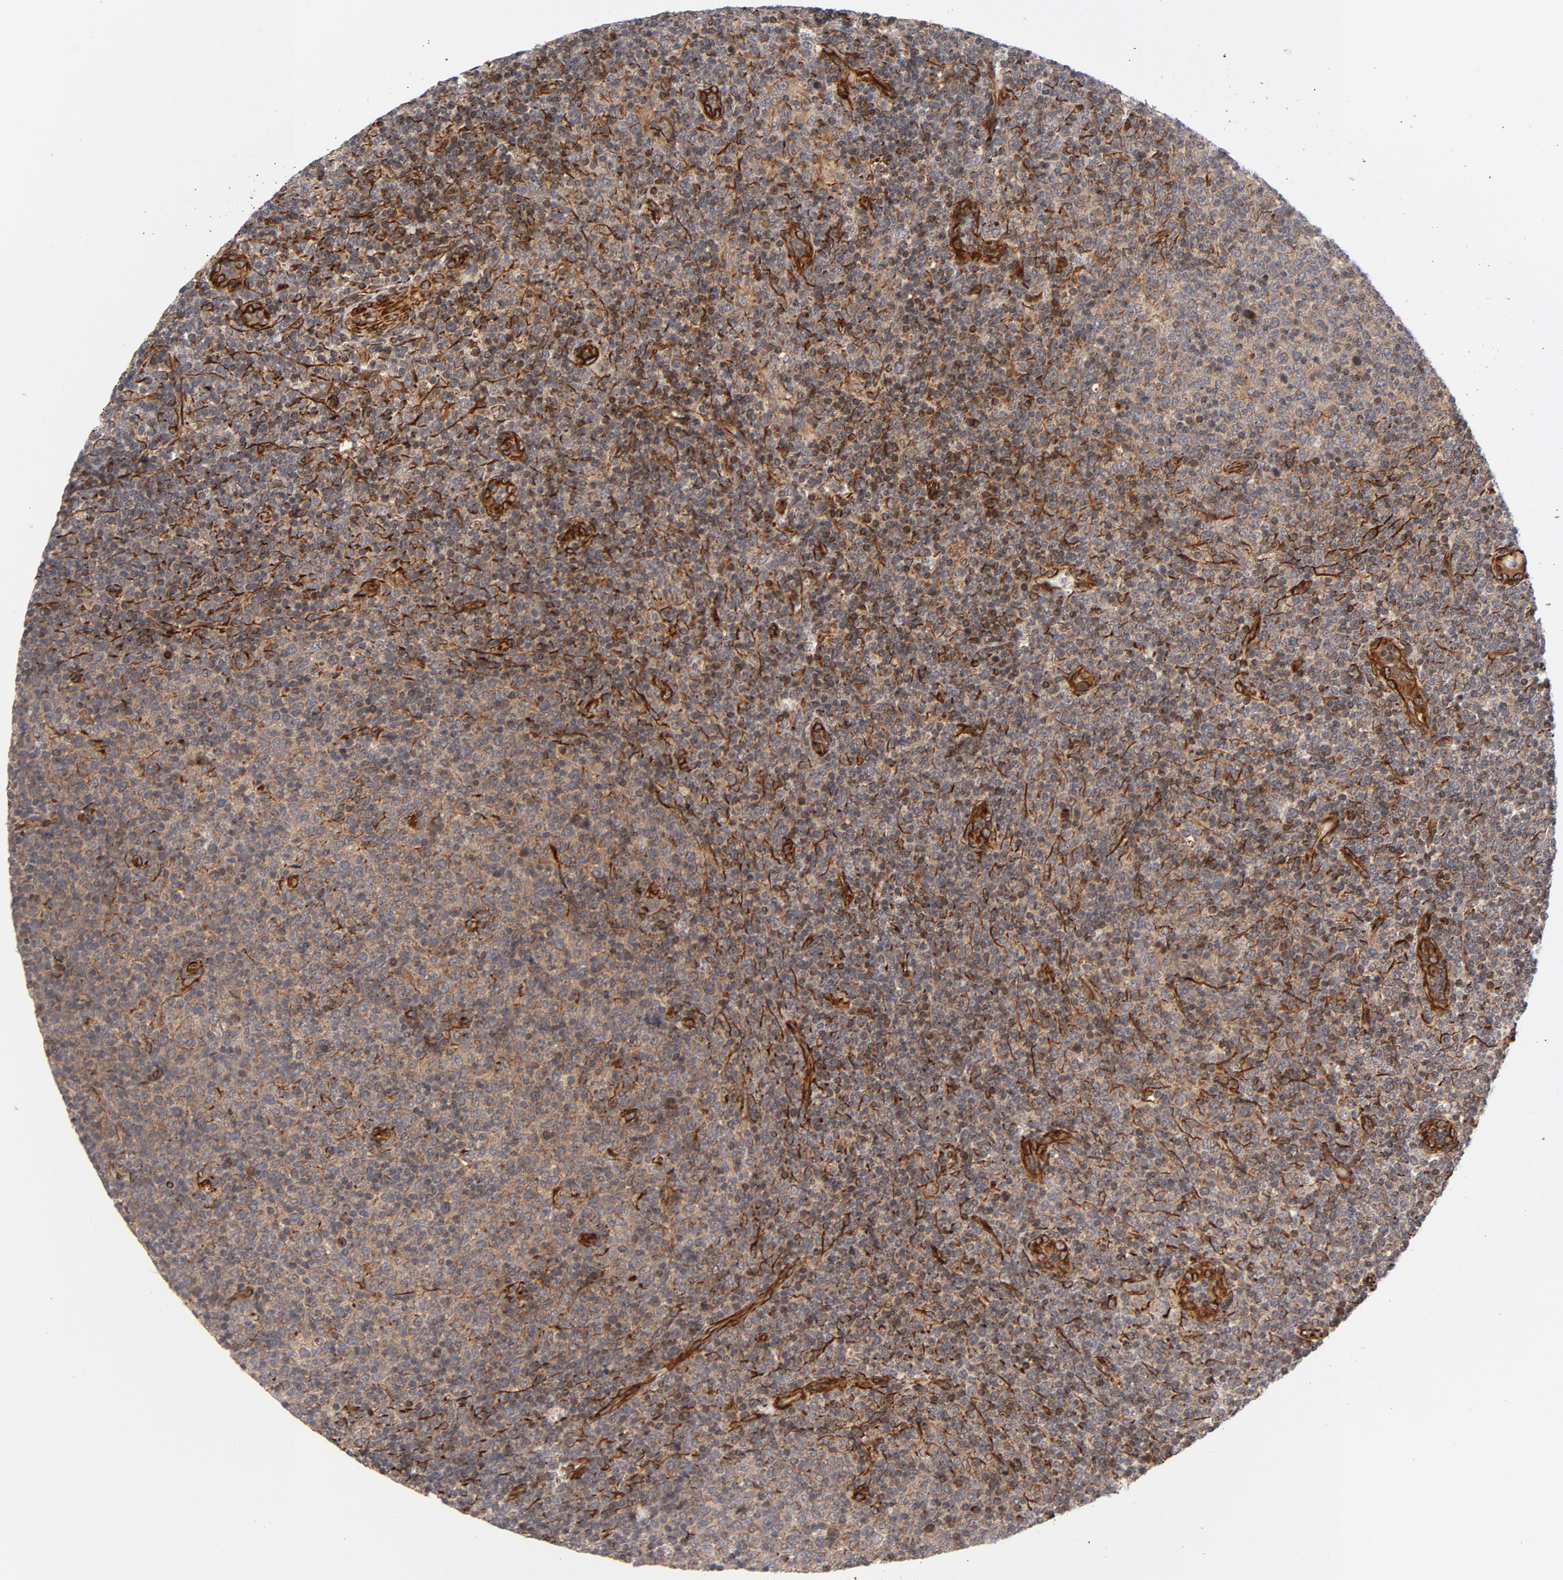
{"staining": {"intensity": "weak", "quantity": ">75%", "location": "cytoplasmic/membranous"}, "tissue": "lymphoma", "cell_type": "Tumor cells", "image_type": "cancer", "snomed": [{"axis": "morphology", "description": "Malignant lymphoma, non-Hodgkin's type, Low grade"}, {"axis": "topography", "description": "Lymph node"}], "caption": "IHC histopathology image of human malignant lymphoma, non-Hodgkin's type (low-grade) stained for a protein (brown), which reveals low levels of weak cytoplasmic/membranous positivity in about >75% of tumor cells.", "gene": "DNAAF2", "patient": {"sex": "male", "age": 70}}